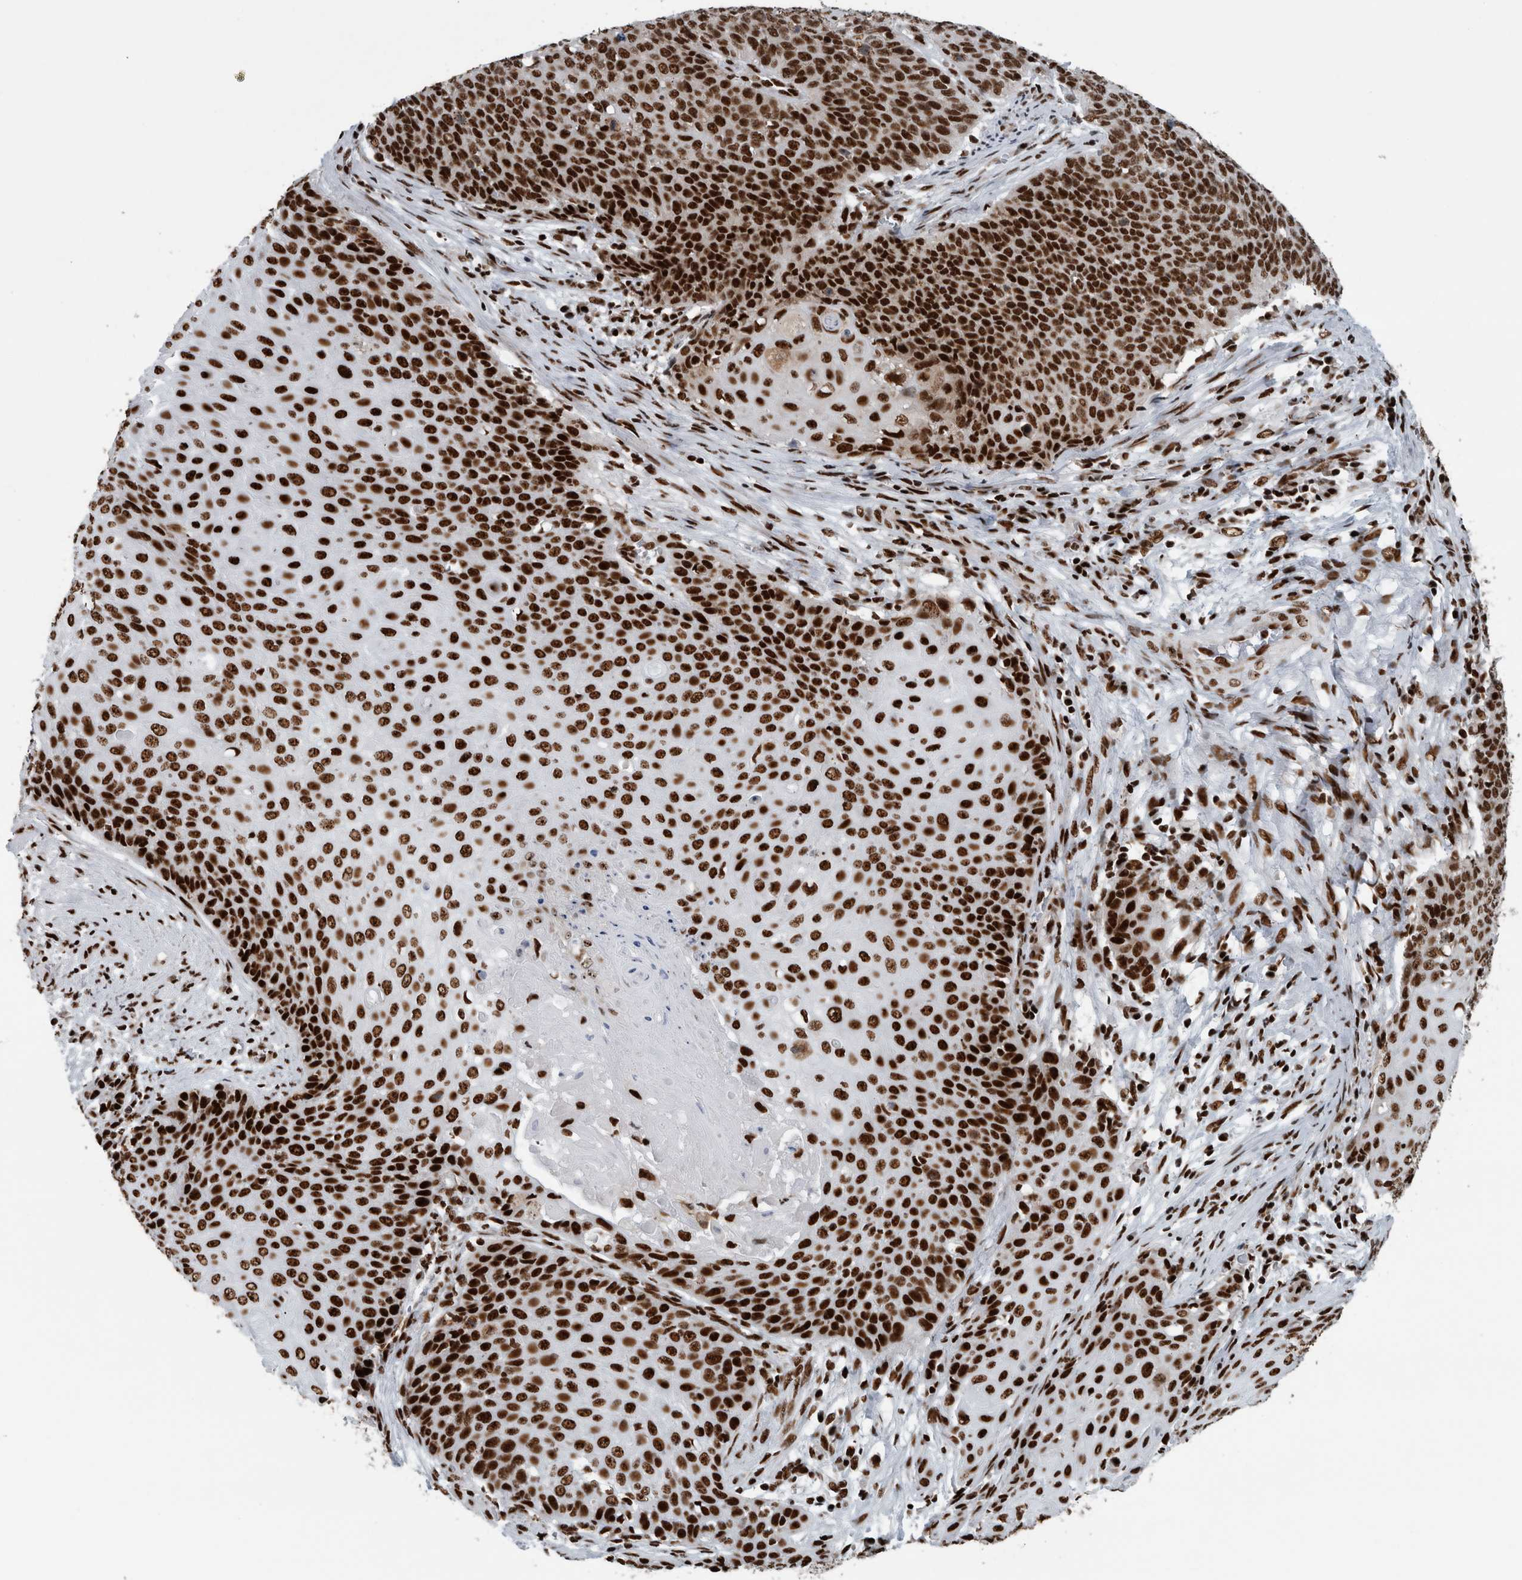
{"staining": {"intensity": "strong", "quantity": ">75%", "location": "nuclear"}, "tissue": "cervical cancer", "cell_type": "Tumor cells", "image_type": "cancer", "snomed": [{"axis": "morphology", "description": "Squamous cell carcinoma, NOS"}, {"axis": "topography", "description": "Cervix"}], "caption": "Immunohistochemical staining of human cervical squamous cell carcinoma demonstrates strong nuclear protein positivity in approximately >75% of tumor cells.", "gene": "DNMT3A", "patient": {"sex": "female", "age": 39}}